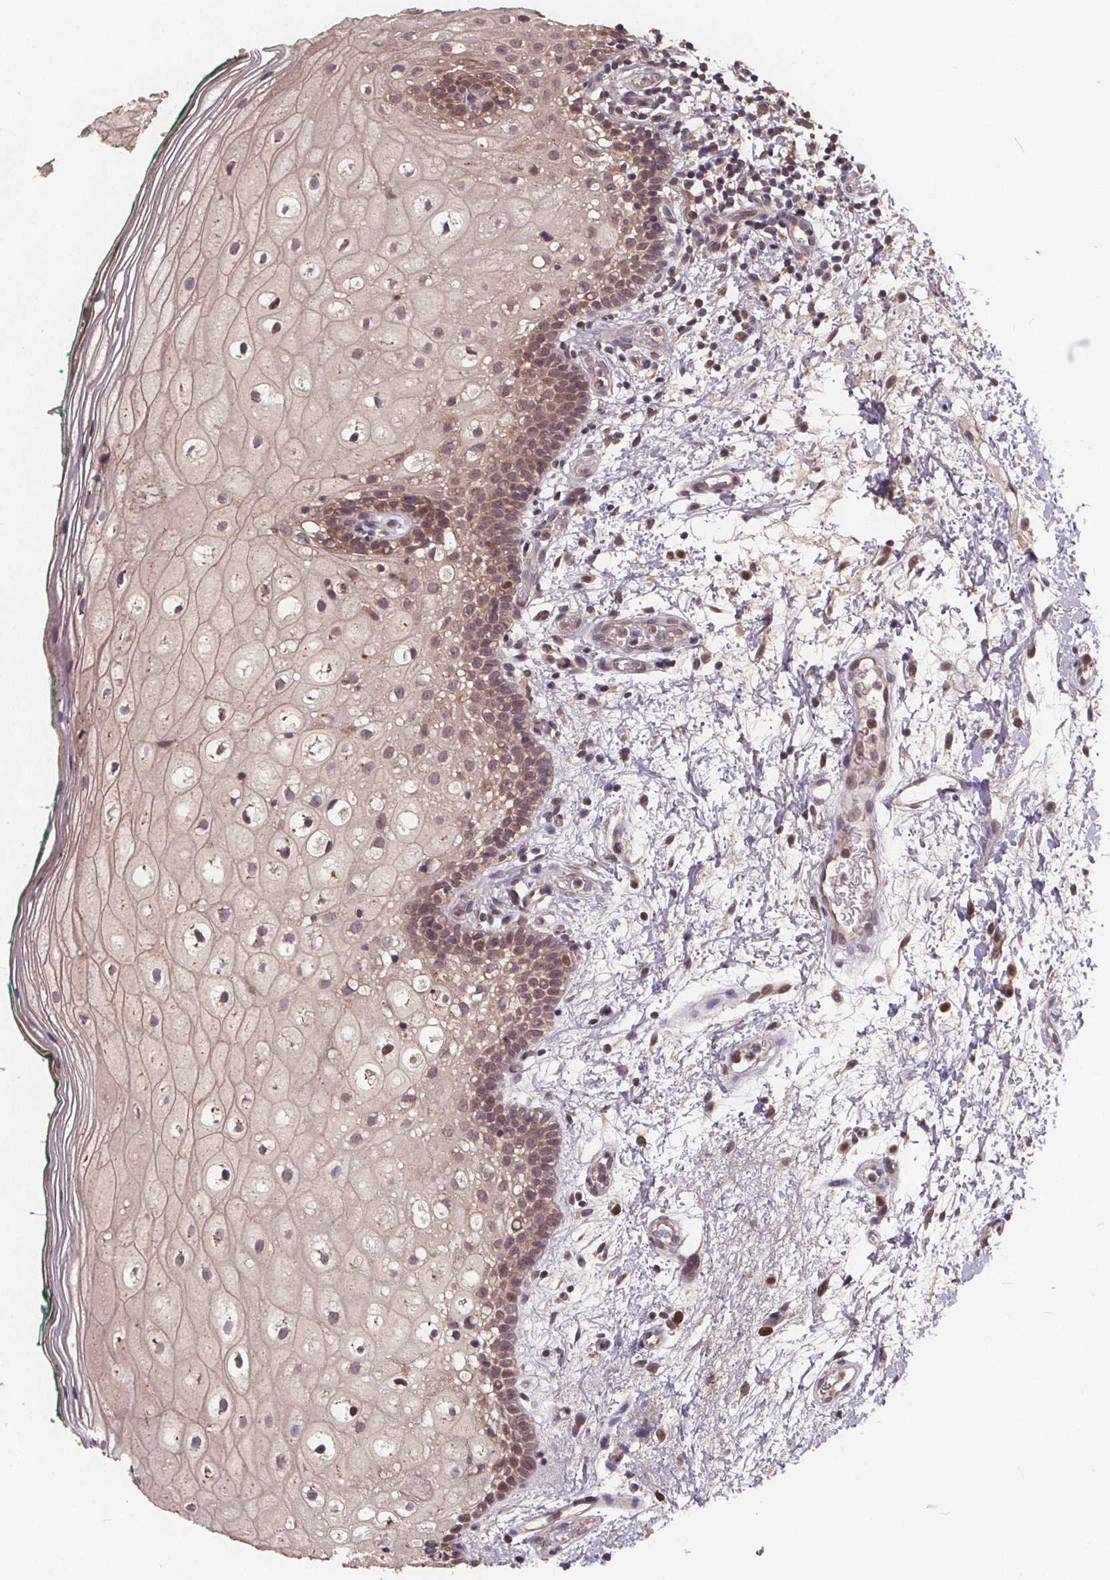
{"staining": {"intensity": "moderate", "quantity": "<25%", "location": "cytoplasmic/membranous,nuclear"}, "tissue": "oral mucosa", "cell_type": "Squamous epithelial cells", "image_type": "normal", "snomed": [{"axis": "morphology", "description": "Normal tissue, NOS"}, {"axis": "topography", "description": "Oral tissue"}], "caption": "An image of oral mucosa stained for a protein exhibits moderate cytoplasmic/membranous,nuclear brown staining in squamous epithelial cells. The protein of interest is stained brown, and the nuclei are stained in blue (DAB (3,3'-diaminobenzidine) IHC with brightfield microscopy, high magnification).", "gene": "USP9X", "patient": {"sex": "female", "age": 83}}